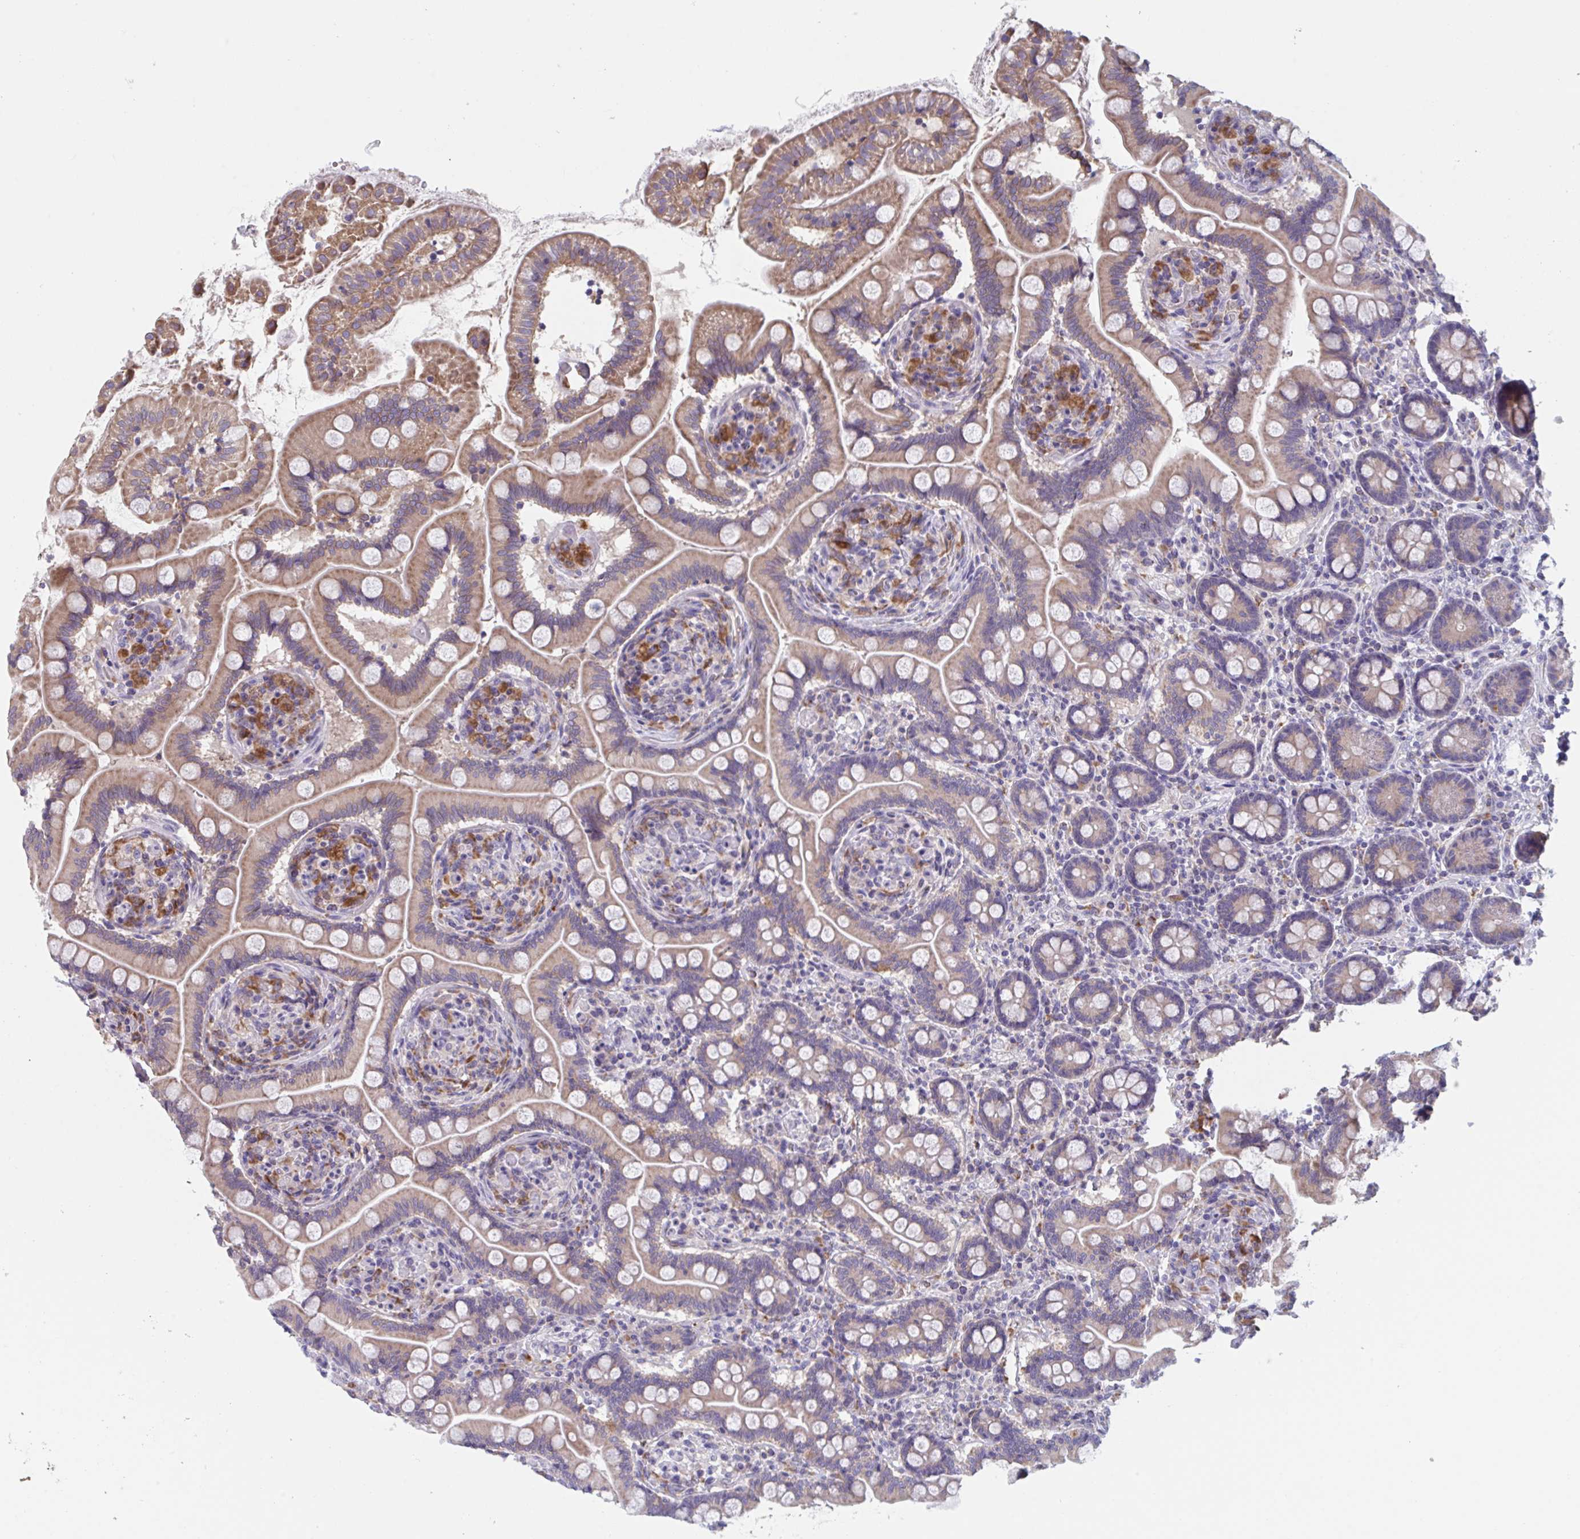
{"staining": {"intensity": "moderate", "quantity": "25%-75%", "location": "cytoplasmic/membranous"}, "tissue": "small intestine", "cell_type": "Glandular cells", "image_type": "normal", "snomed": [{"axis": "morphology", "description": "Normal tissue, NOS"}, {"axis": "topography", "description": "Small intestine"}], "caption": "Human small intestine stained for a protein (brown) exhibits moderate cytoplasmic/membranous positive staining in about 25%-75% of glandular cells.", "gene": "NIPSNAP1", "patient": {"sex": "female", "age": 64}}